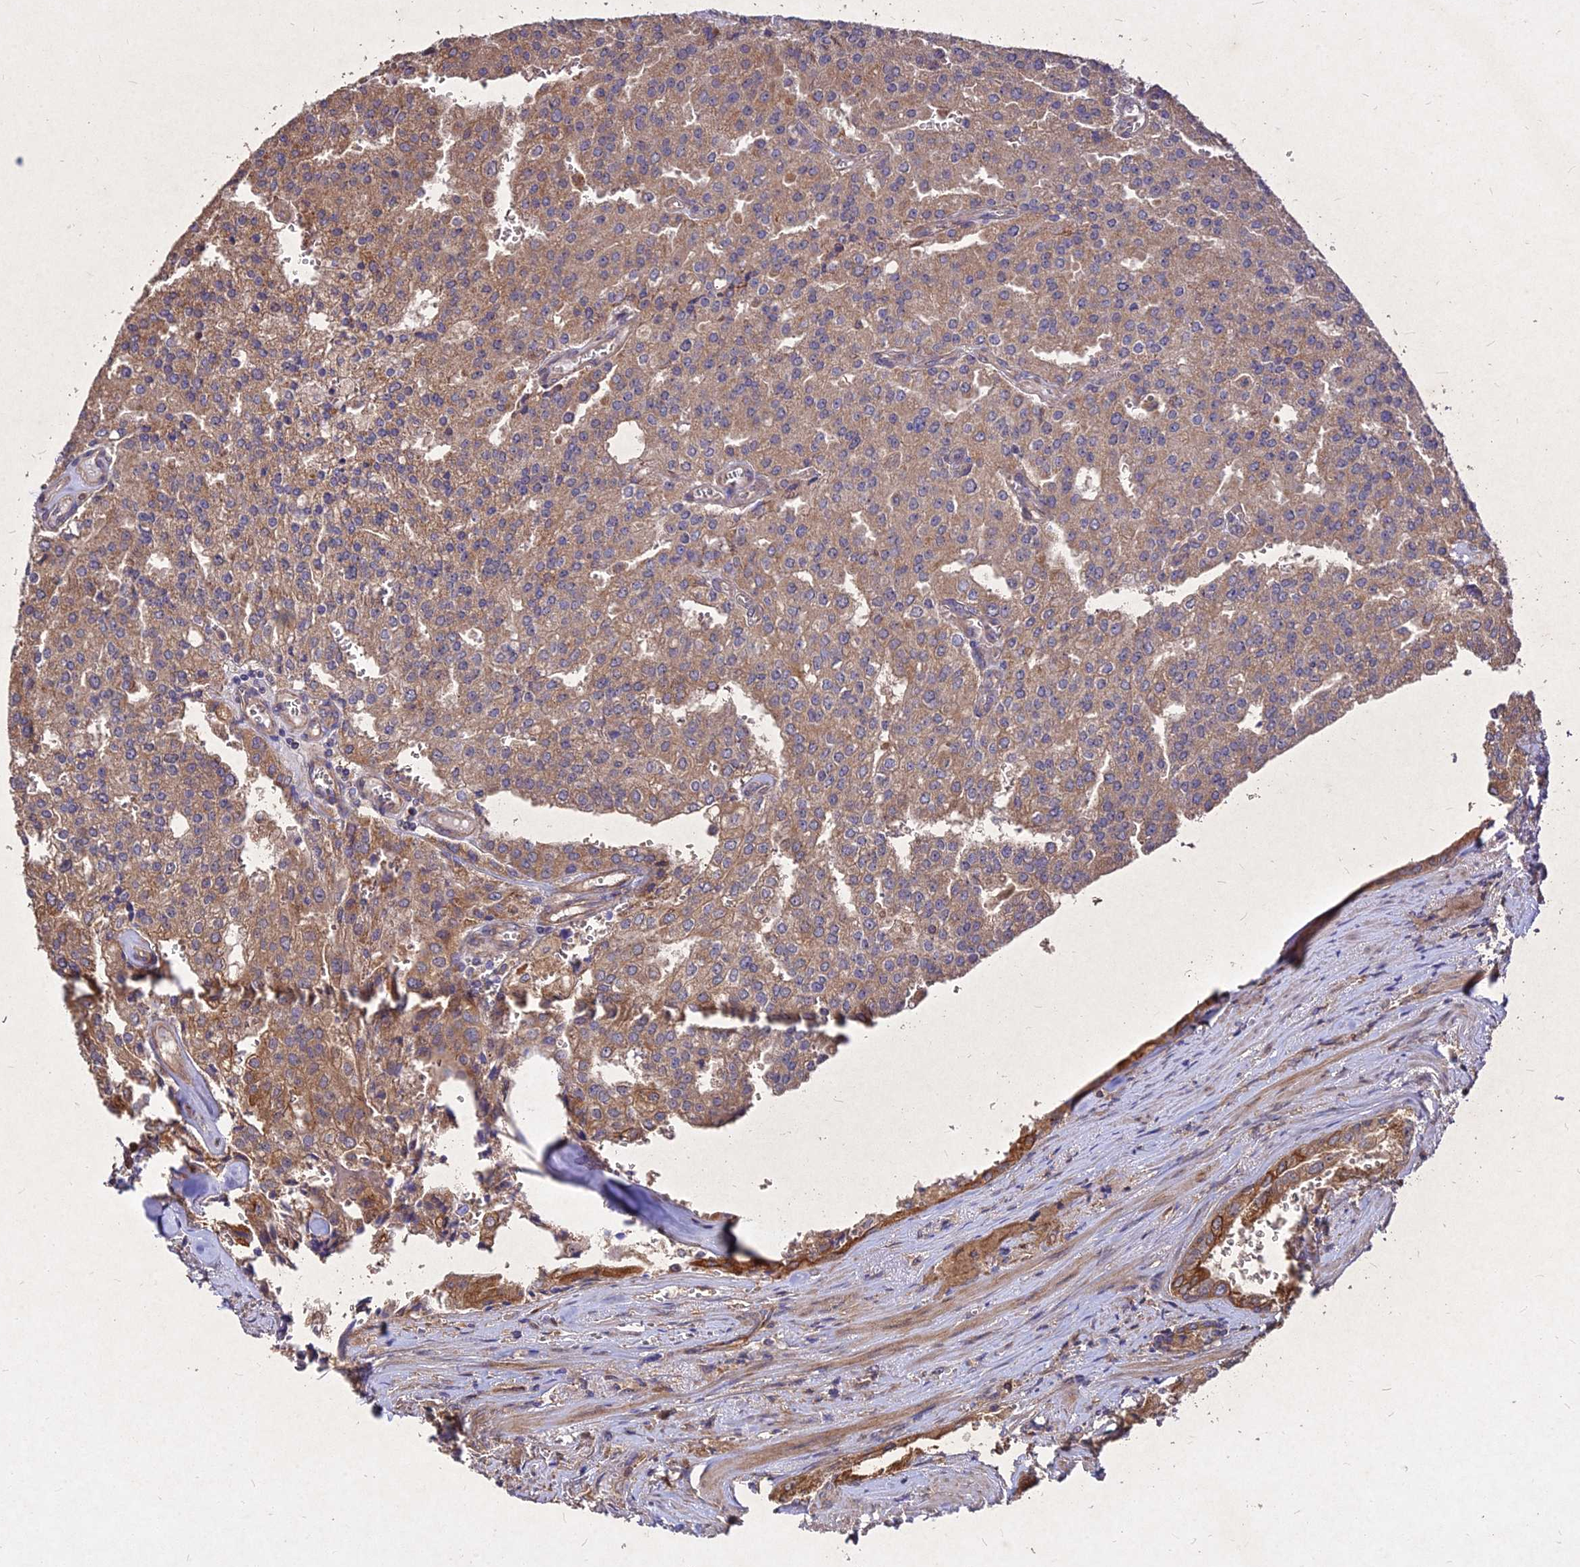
{"staining": {"intensity": "moderate", "quantity": ">75%", "location": "cytoplasmic/membranous"}, "tissue": "prostate cancer", "cell_type": "Tumor cells", "image_type": "cancer", "snomed": [{"axis": "morphology", "description": "Adenocarcinoma, High grade"}, {"axis": "topography", "description": "Prostate"}], "caption": "Tumor cells show moderate cytoplasmic/membranous staining in about >75% of cells in prostate cancer.", "gene": "SKA1", "patient": {"sex": "male", "age": 68}}